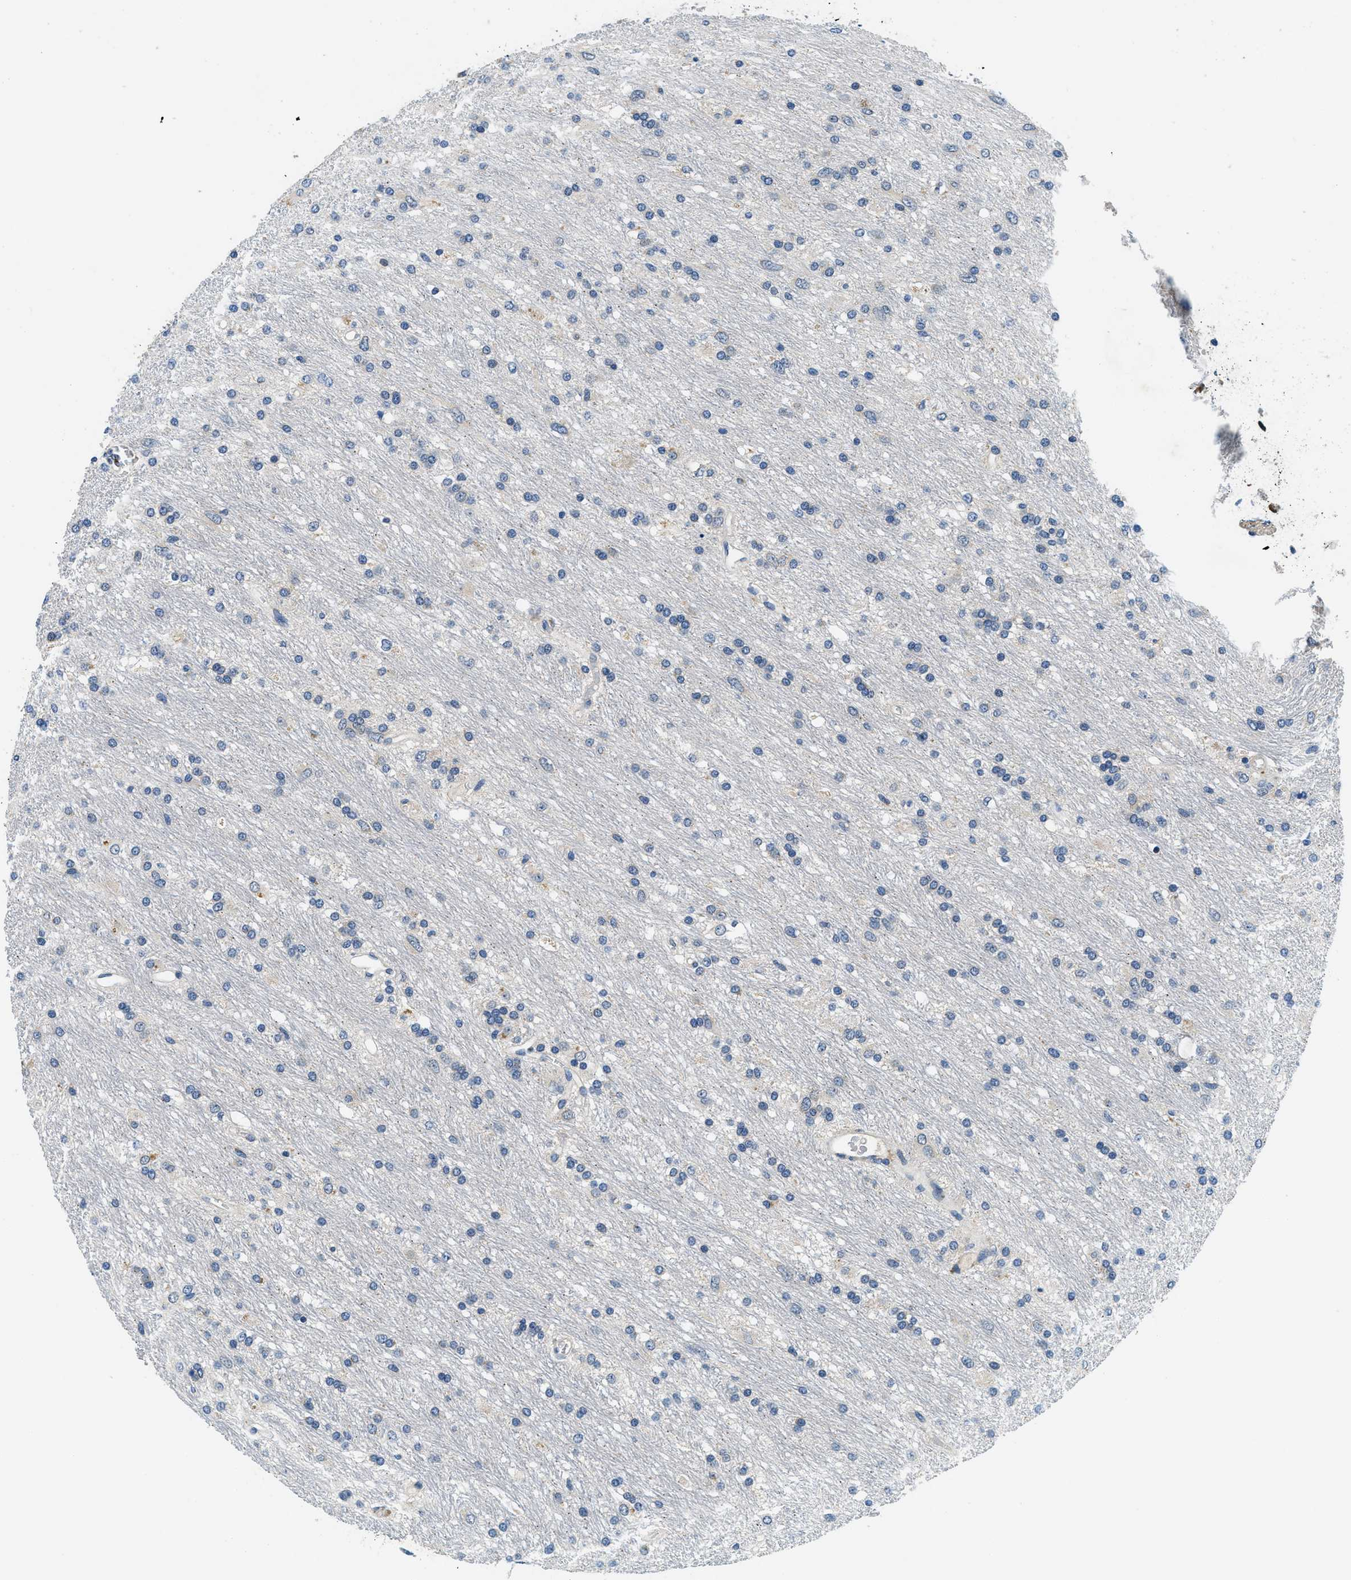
{"staining": {"intensity": "negative", "quantity": "none", "location": "none"}, "tissue": "glioma", "cell_type": "Tumor cells", "image_type": "cancer", "snomed": [{"axis": "morphology", "description": "Glioma, malignant, Low grade"}, {"axis": "topography", "description": "Brain"}], "caption": "The photomicrograph reveals no staining of tumor cells in glioma.", "gene": "ALDH3A2", "patient": {"sex": "male", "age": 77}}